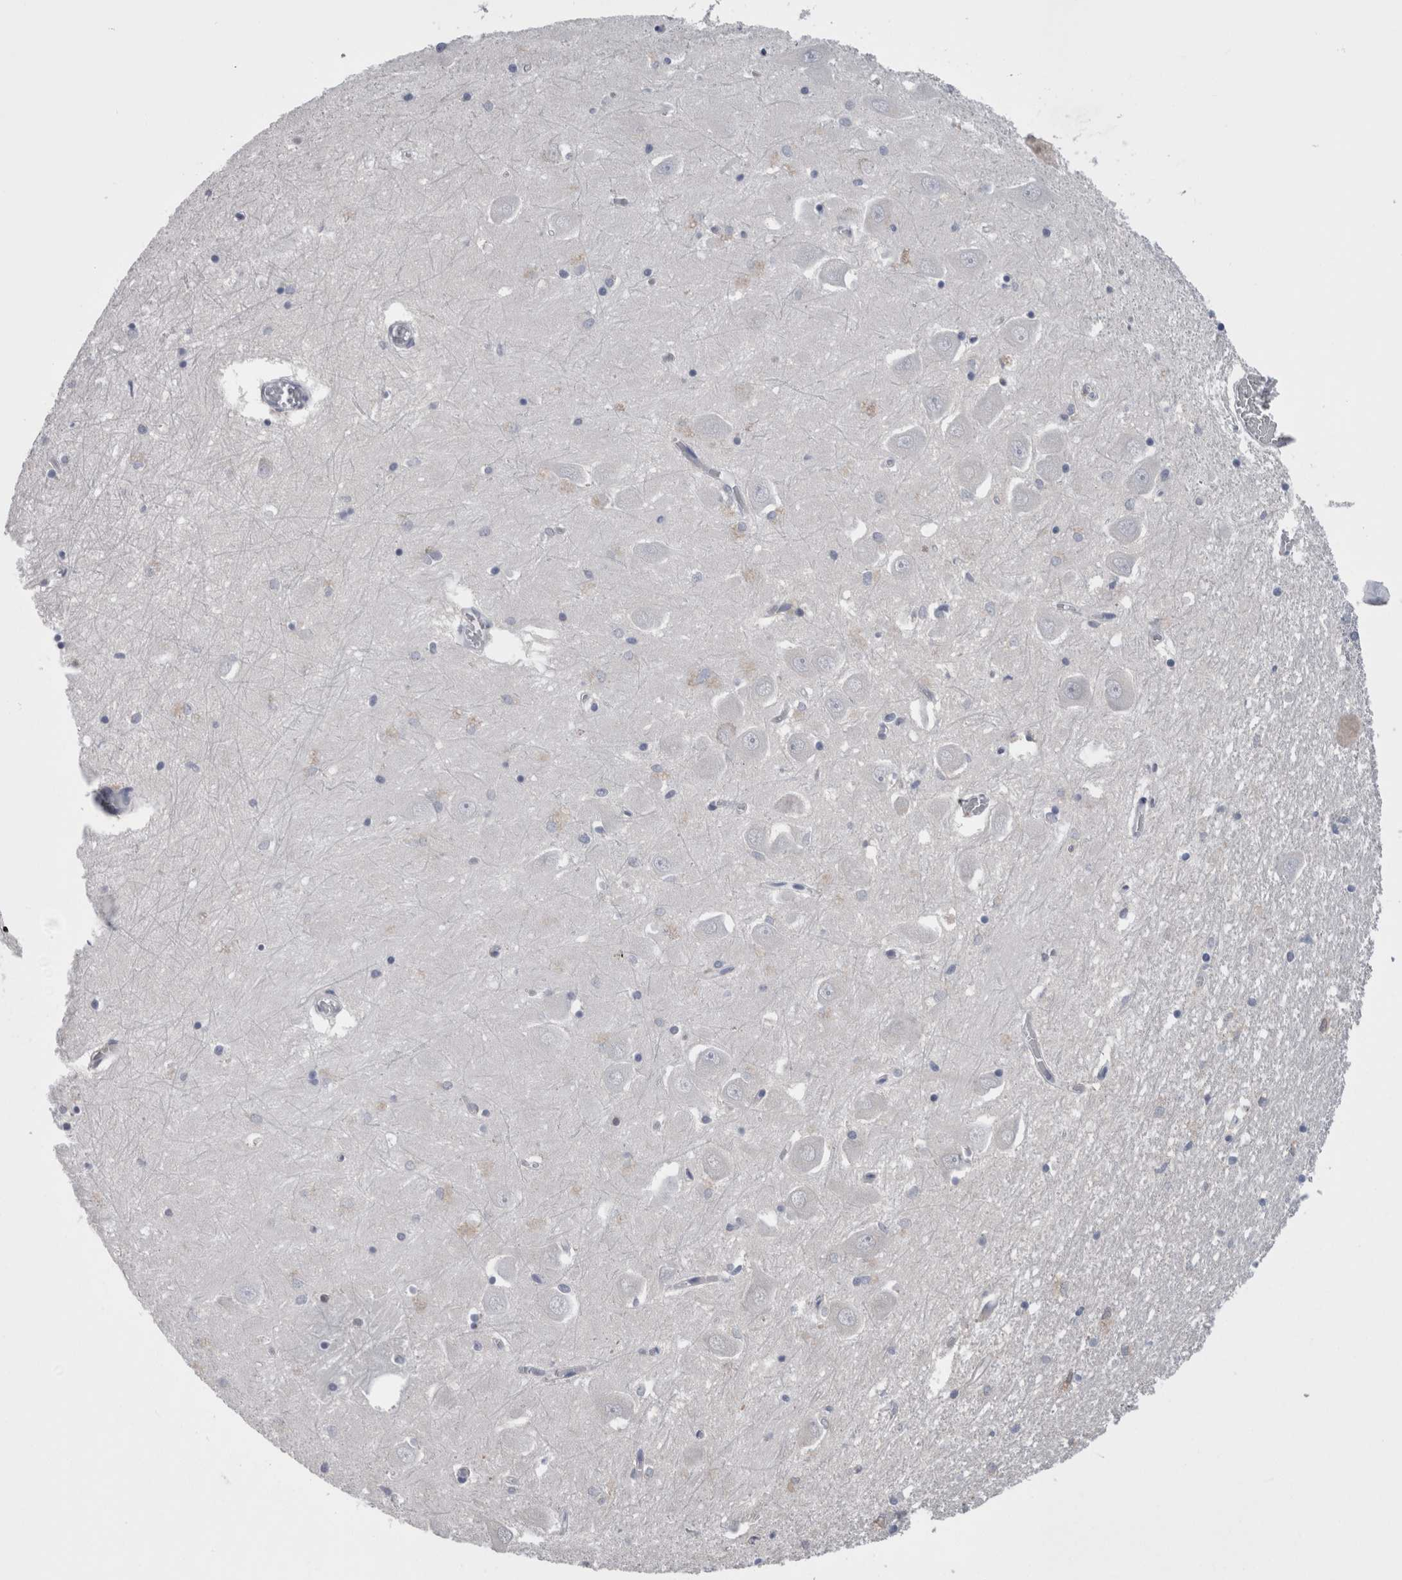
{"staining": {"intensity": "negative", "quantity": "none", "location": "none"}, "tissue": "hippocampus", "cell_type": "Glial cells", "image_type": "normal", "snomed": [{"axis": "morphology", "description": "Normal tissue, NOS"}, {"axis": "topography", "description": "Hippocampus"}], "caption": "A micrograph of human hippocampus is negative for staining in glial cells. (Brightfield microscopy of DAB (3,3'-diaminobenzidine) IHC at high magnification).", "gene": "CA8", "patient": {"sex": "male", "age": 70}}